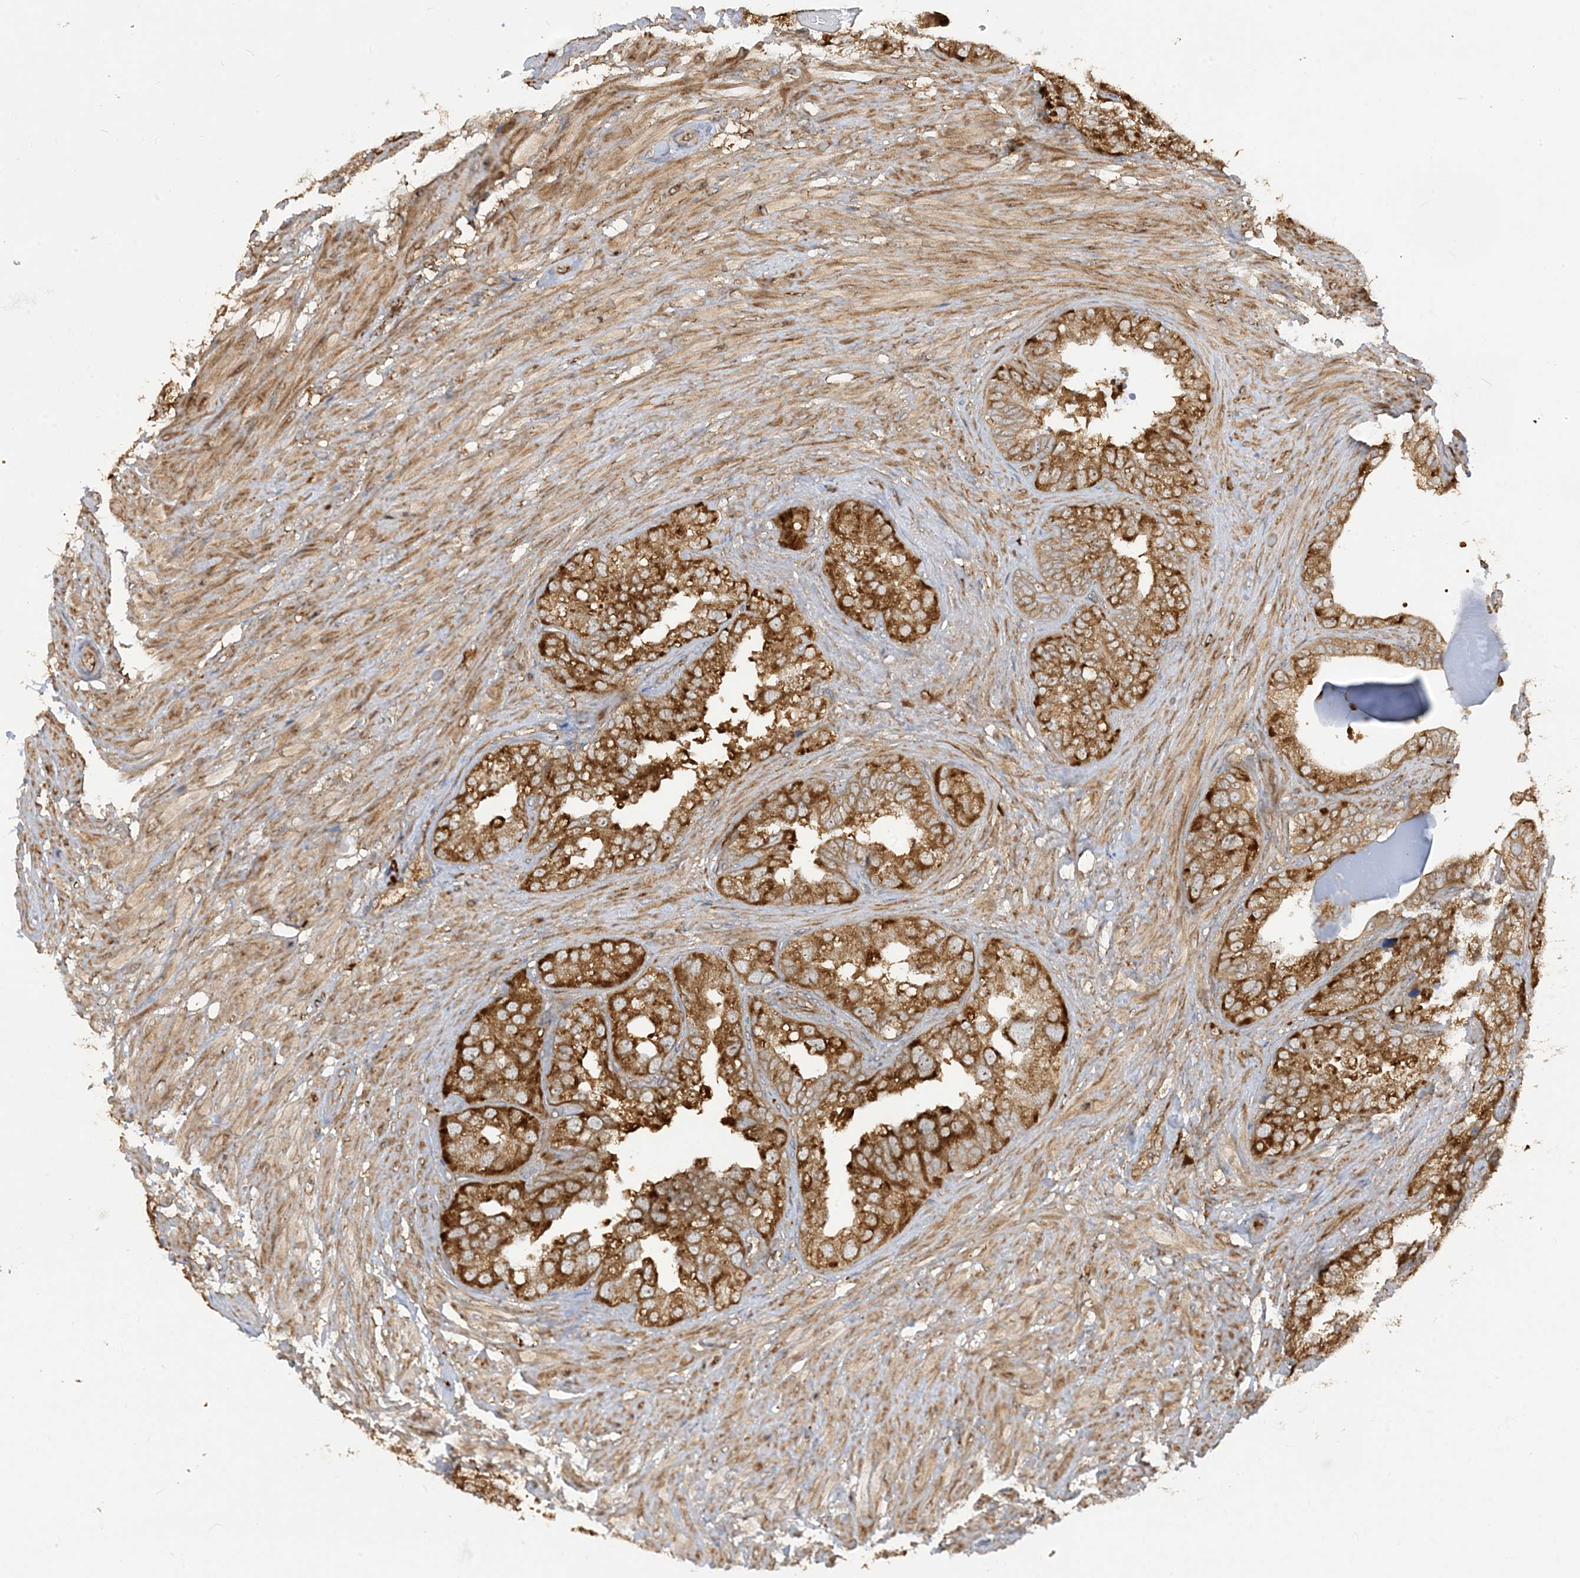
{"staining": {"intensity": "strong", "quantity": ">75%", "location": "cytoplasmic/membranous"}, "tissue": "seminal vesicle", "cell_type": "Glandular cells", "image_type": "normal", "snomed": [{"axis": "morphology", "description": "Normal tissue, NOS"}, {"axis": "topography", "description": "Seminal veicle"}, {"axis": "topography", "description": "Peripheral nerve tissue"}], "caption": "This is a micrograph of immunohistochemistry staining of normal seminal vesicle, which shows strong positivity in the cytoplasmic/membranous of glandular cells.", "gene": "SRP72", "patient": {"sex": "male", "age": 63}}